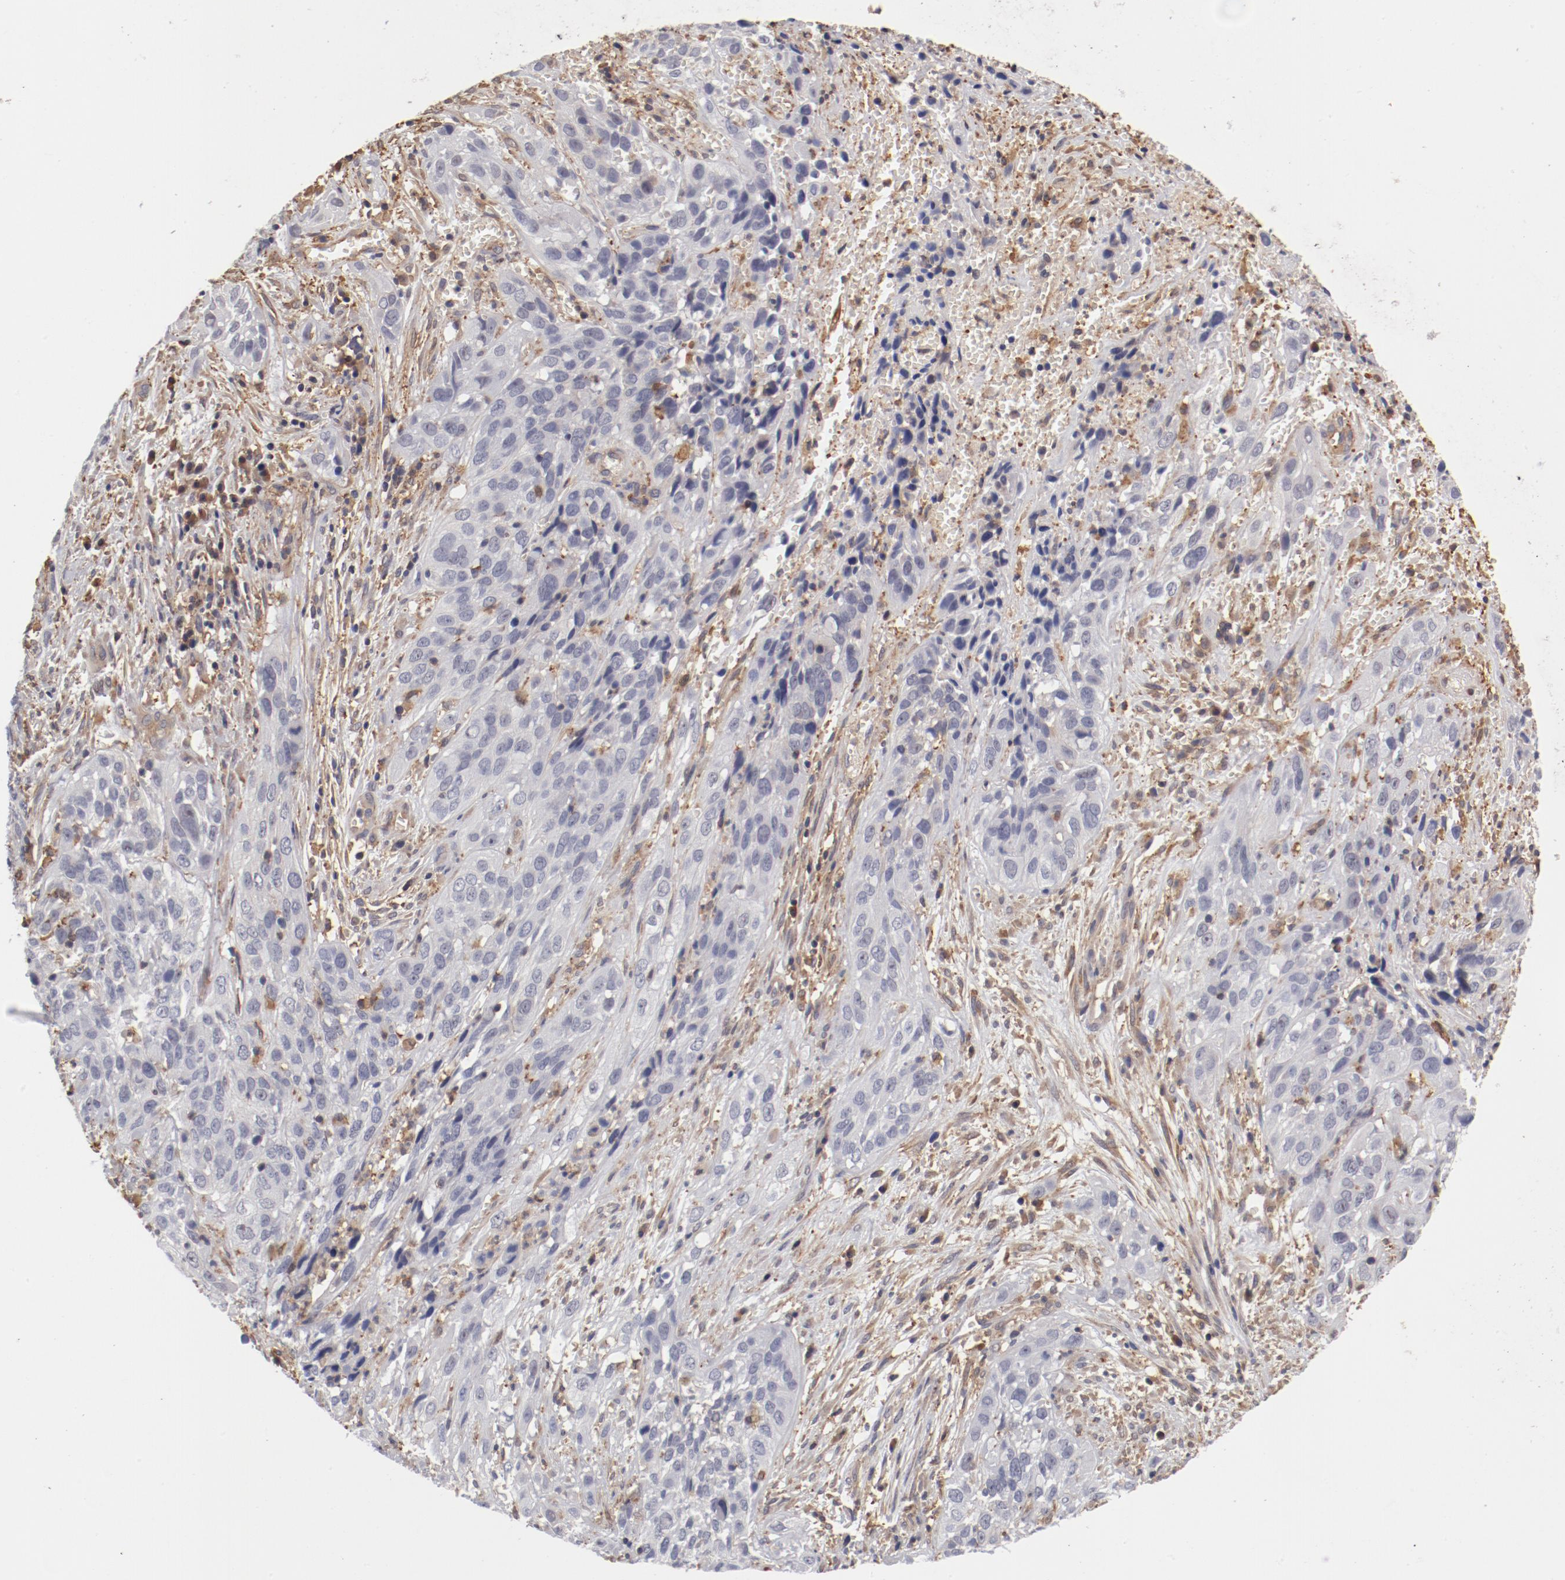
{"staining": {"intensity": "negative", "quantity": "none", "location": "none"}, "tissue": "cervical cancer", "cell_type": "Tumor cells", "image_type": "cancer", "snomed": [{"axis": "morphology", "description": "Squamous cell carcinoma, NOS"}, {"axis": "topography", "description": "Cervix"}], "caption": "The image displays no significant positivity in tumor cells of squamous cell carcinoma (cervical).", "gene": "FCMR", "patient": {"sex": "female", "age": 32}}